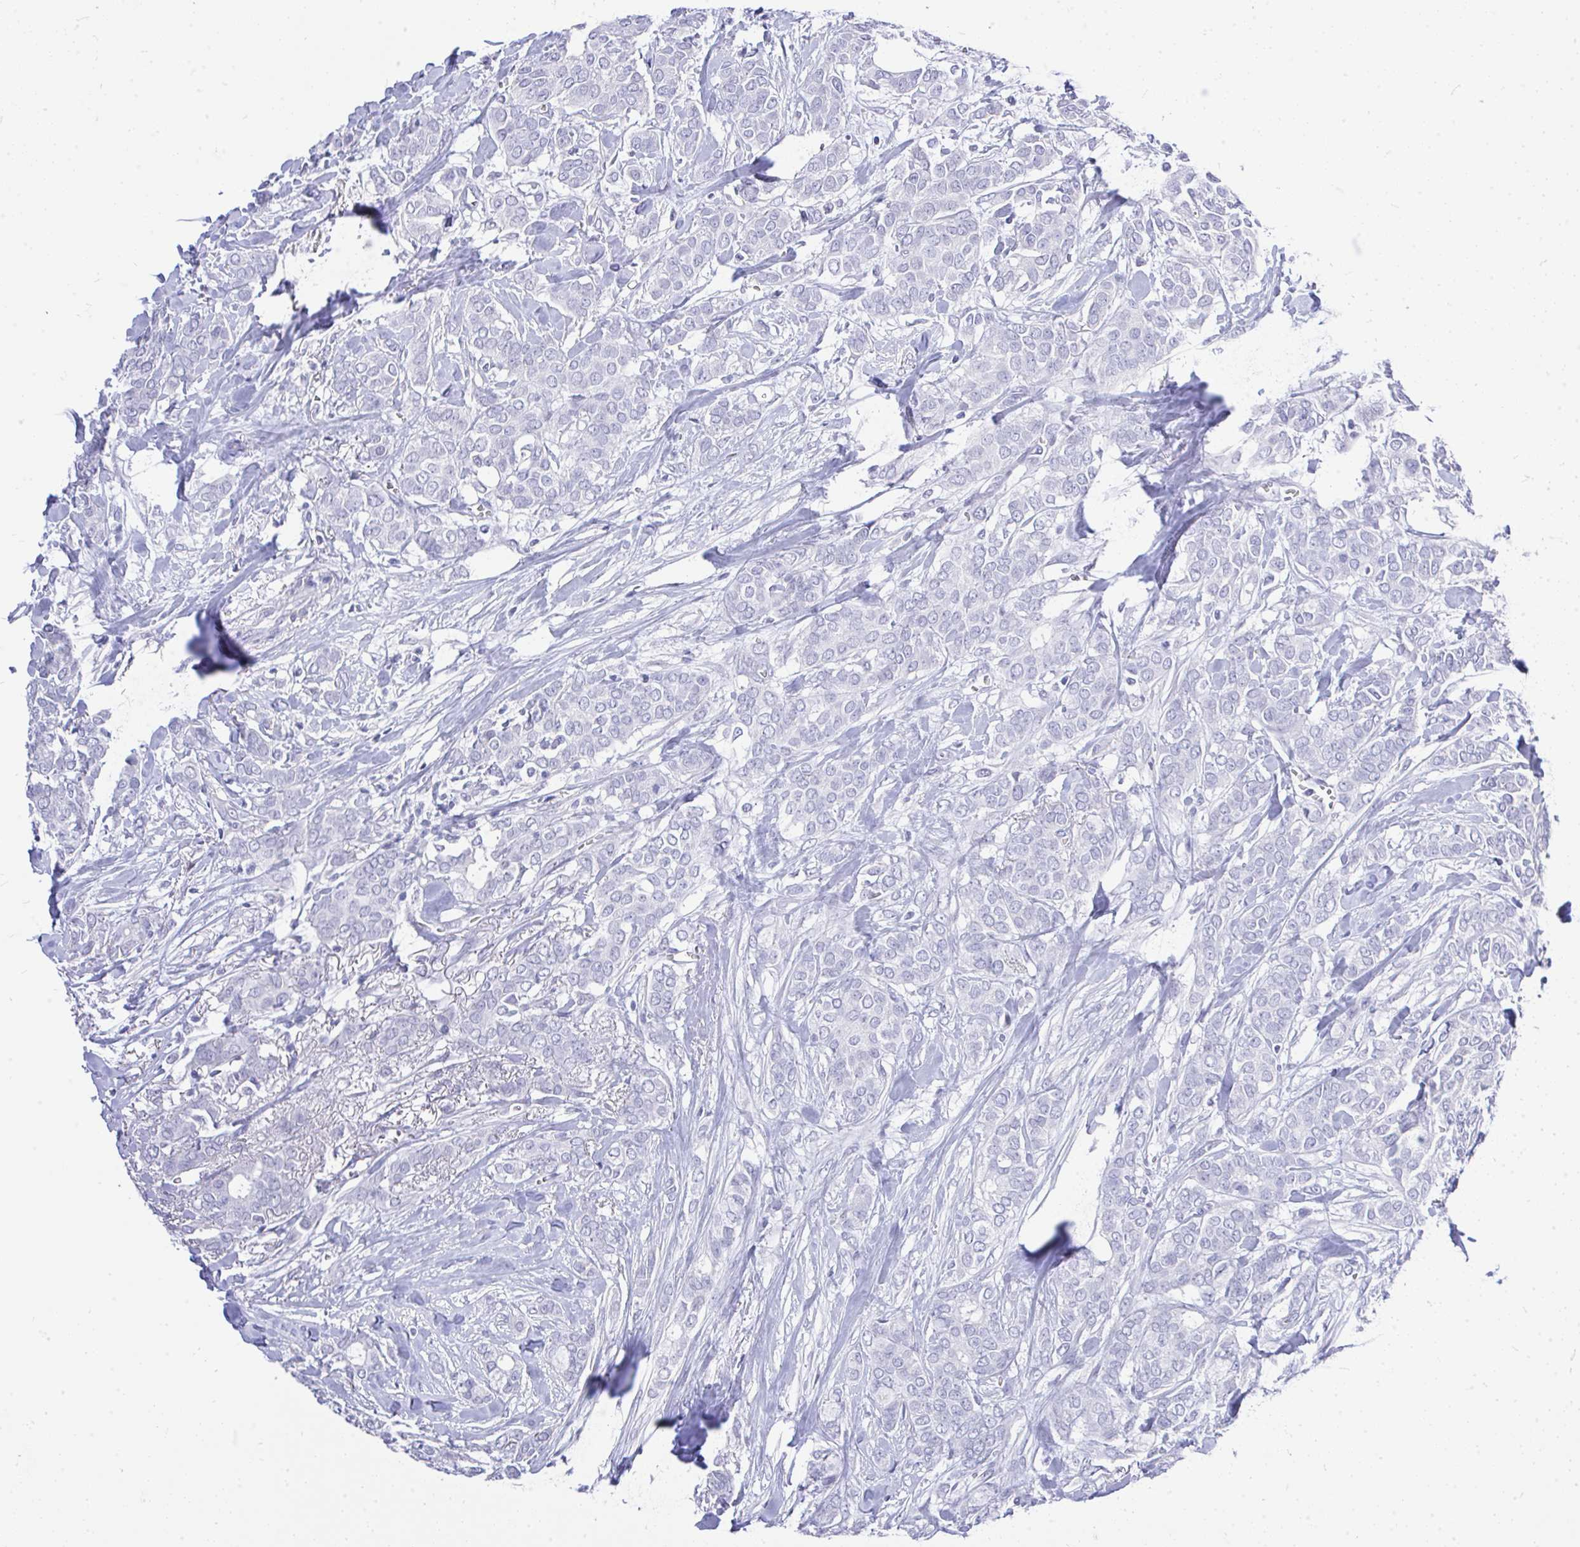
{"staining": {"intensity": "negative", "quantity": "none", "location": "none"}, "tissue": "breast cancer", "cell_type": "Tumor cells", "image_type": "cancer", "snomed": [{"axis": "morphology", "description": "Duct carcinoma"}, {"axis": "topography", "description": "Breast"}], "caption": "DAB immunohistochemical staining of breast intraductal carcinoma demonstrates no significant expression in tumor cells.", "gene": "MS4A12", "patient": {"sex": "female", "age": 84}}